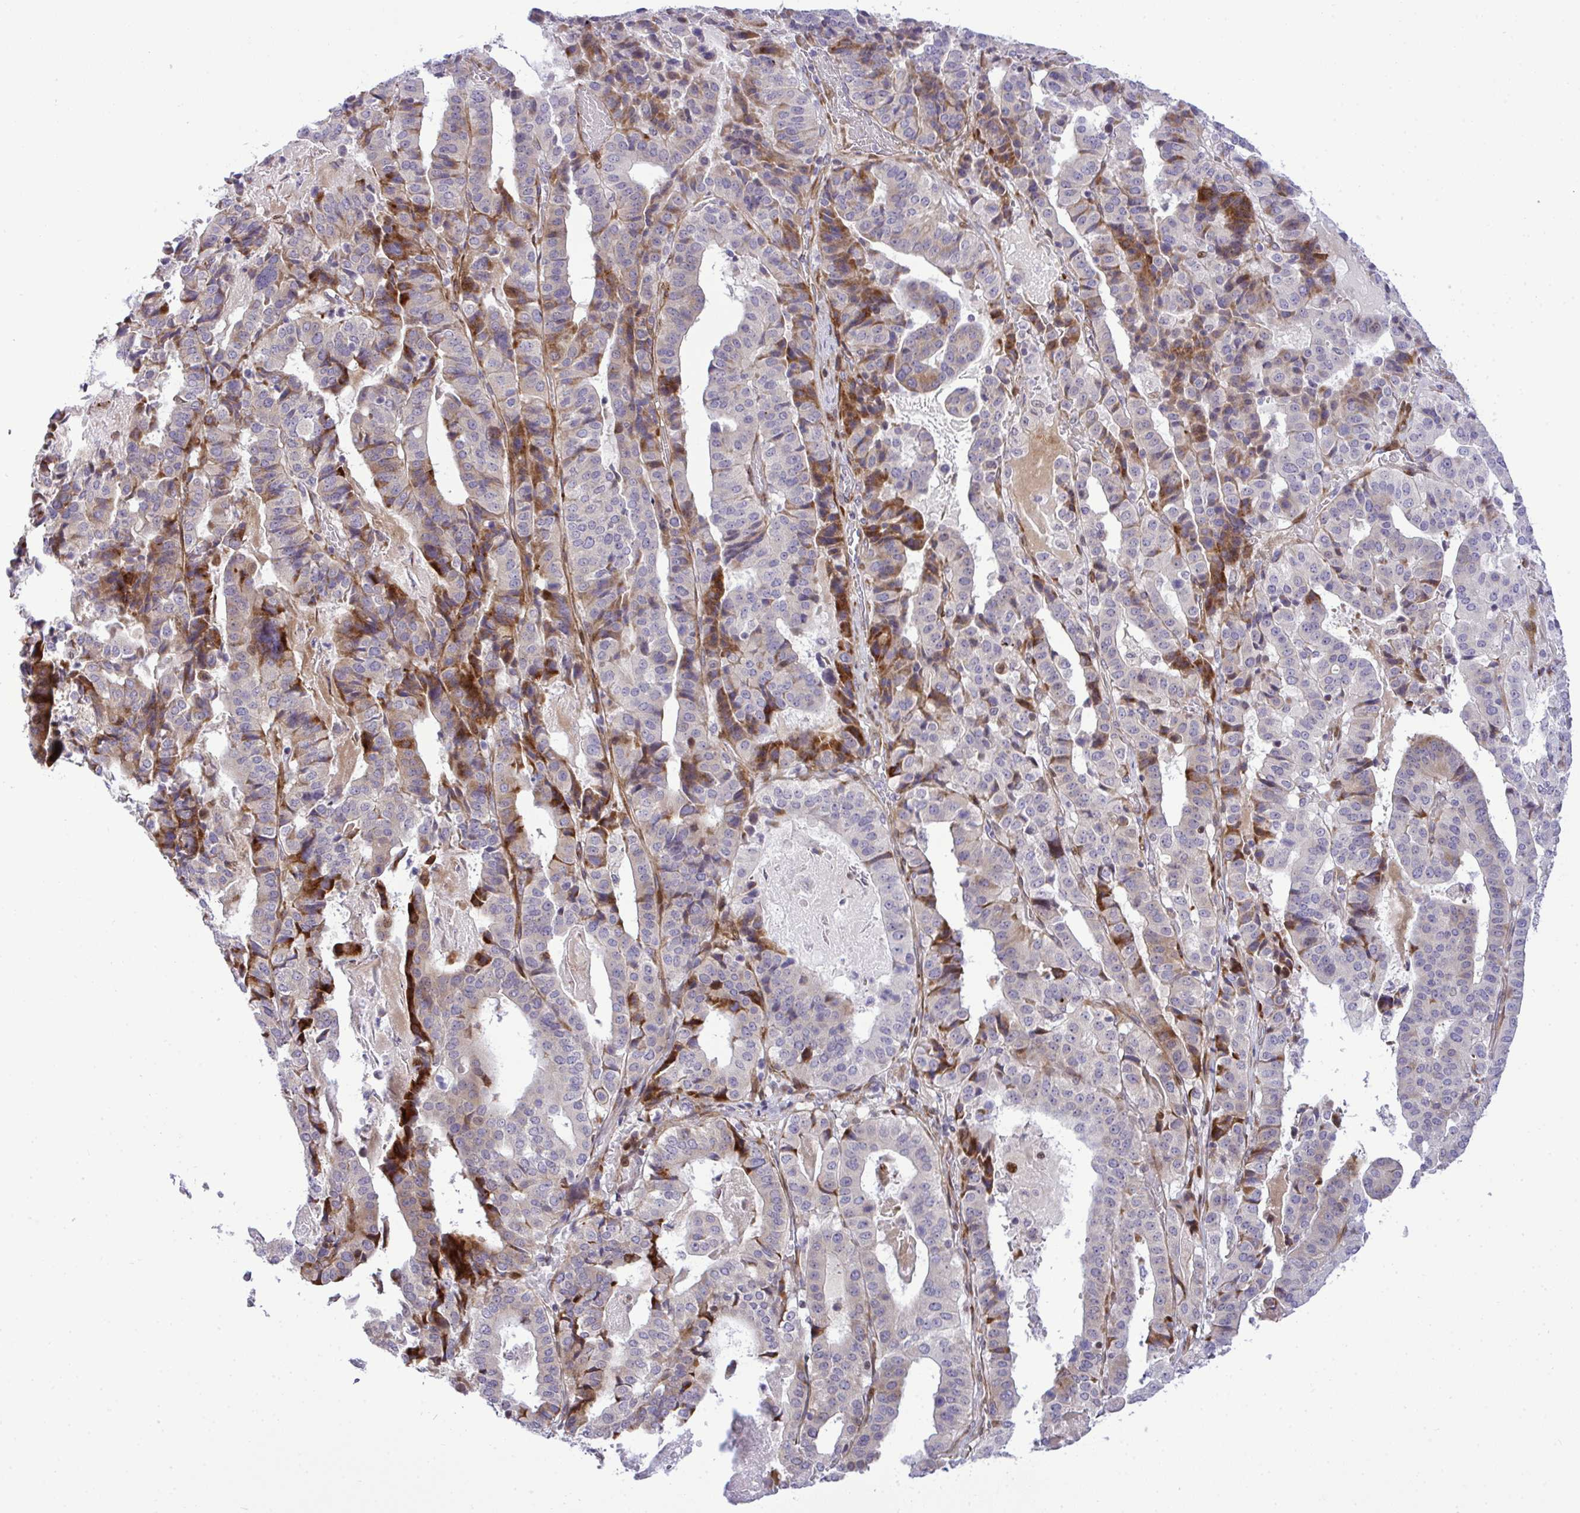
{"staining": {"intensity": "strong", "quantity": "<25%", "location": "cytoplasmic/membranous"}, "tissue": "stomach cancer", "cell_type": "Tumor cells", "image_type": "cancer", "snomed": [{"axis": "morphology", "description": "Adenocarcinoma, NOS"}, {"axis": "topography", "description": "Stomach"}], "caption": "A medium amount of strong cytoplasmic/membranous positivity is appreciated in approximately <25% of tumor cells in stomach cancer tissue.", "gene": "CASTOR2", "patient": {"sex": "male", "age": 48}}